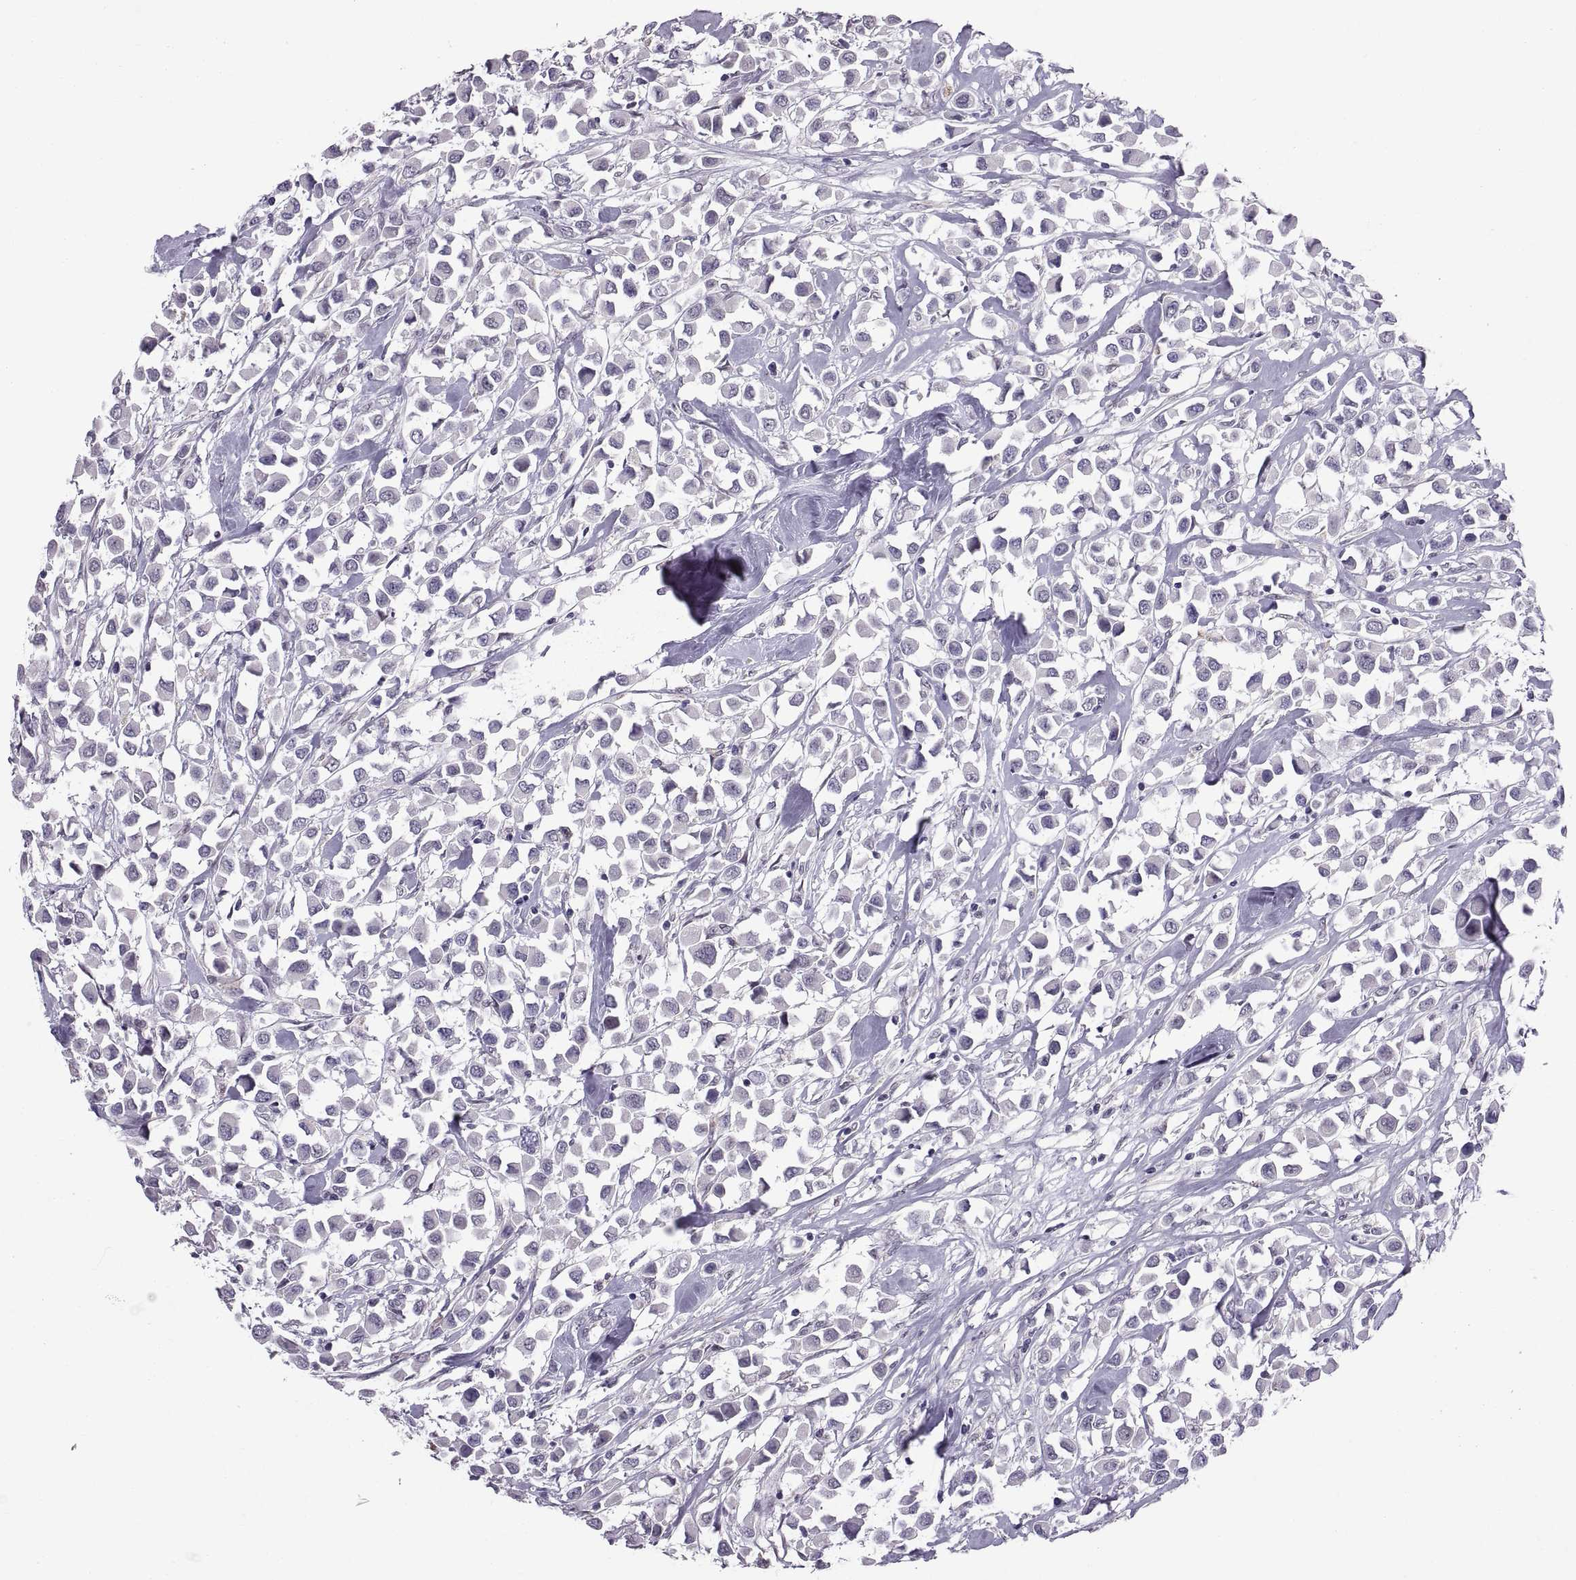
{"staining": {"intensity": "negative", "quantity": "none", "location": "none"}, "tissue": "breast cancer", "cell_type": "Tumor cells", "image_type": "cancer", "snomed": [{"axis": "morphology", "description": "Duct carcinoma"}, {"axis": "topography", "description": "Breast"}], "caption": "The image reveals no staining of tumor cells in breast invasive ductal carcinoma.", "gene": "KRT77", "patient": {"sex": "female", "age": 61}}